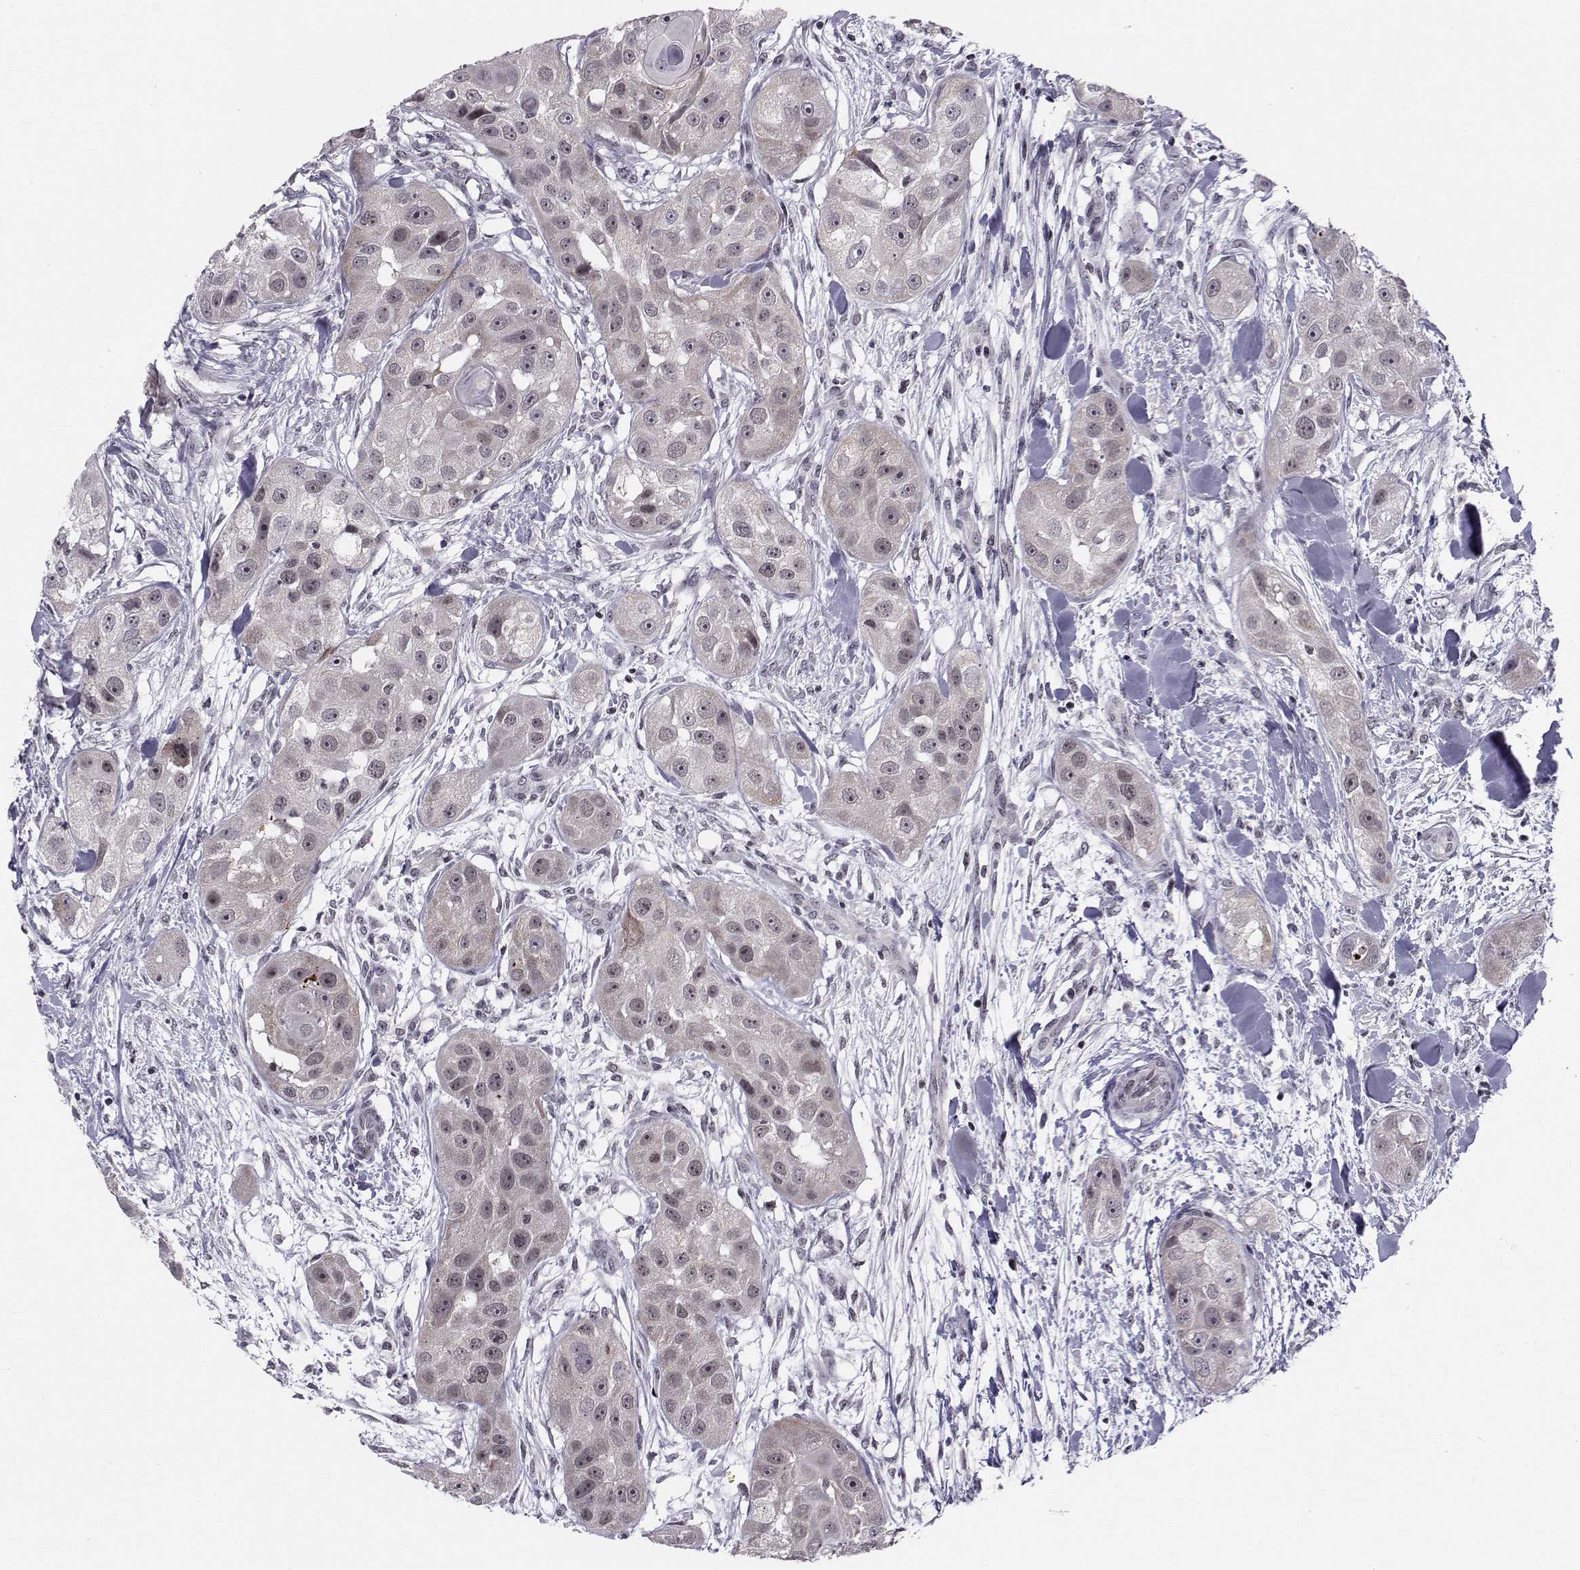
{"staining": {"intensity": "weak", "quantity": "<25%", "location": "cytoplasmic/membranous"}, "tissue": "head and neck cancer", "cell_type": "Tumor cells", "image_type": "cancer", "snomed": [{"axis": "morphology", "description": "Squamous cell carcinoma, NOS"}, {"axis": "topography", "description": "Head-Neck"}], "caption": "Immunohistochemical staining of human squamous cell carcinoma (head and neck) displays no significant staining in tumor cells. The staining was performed using DAB (3,3'-diaminobenzidine) to visualize the protein expression in brown, while the nuclei were stained in blue with hematoxylin (Magnification: 20x).", "gene": "MARCHF4", "patient": {"sex": "male", "age": 51}}